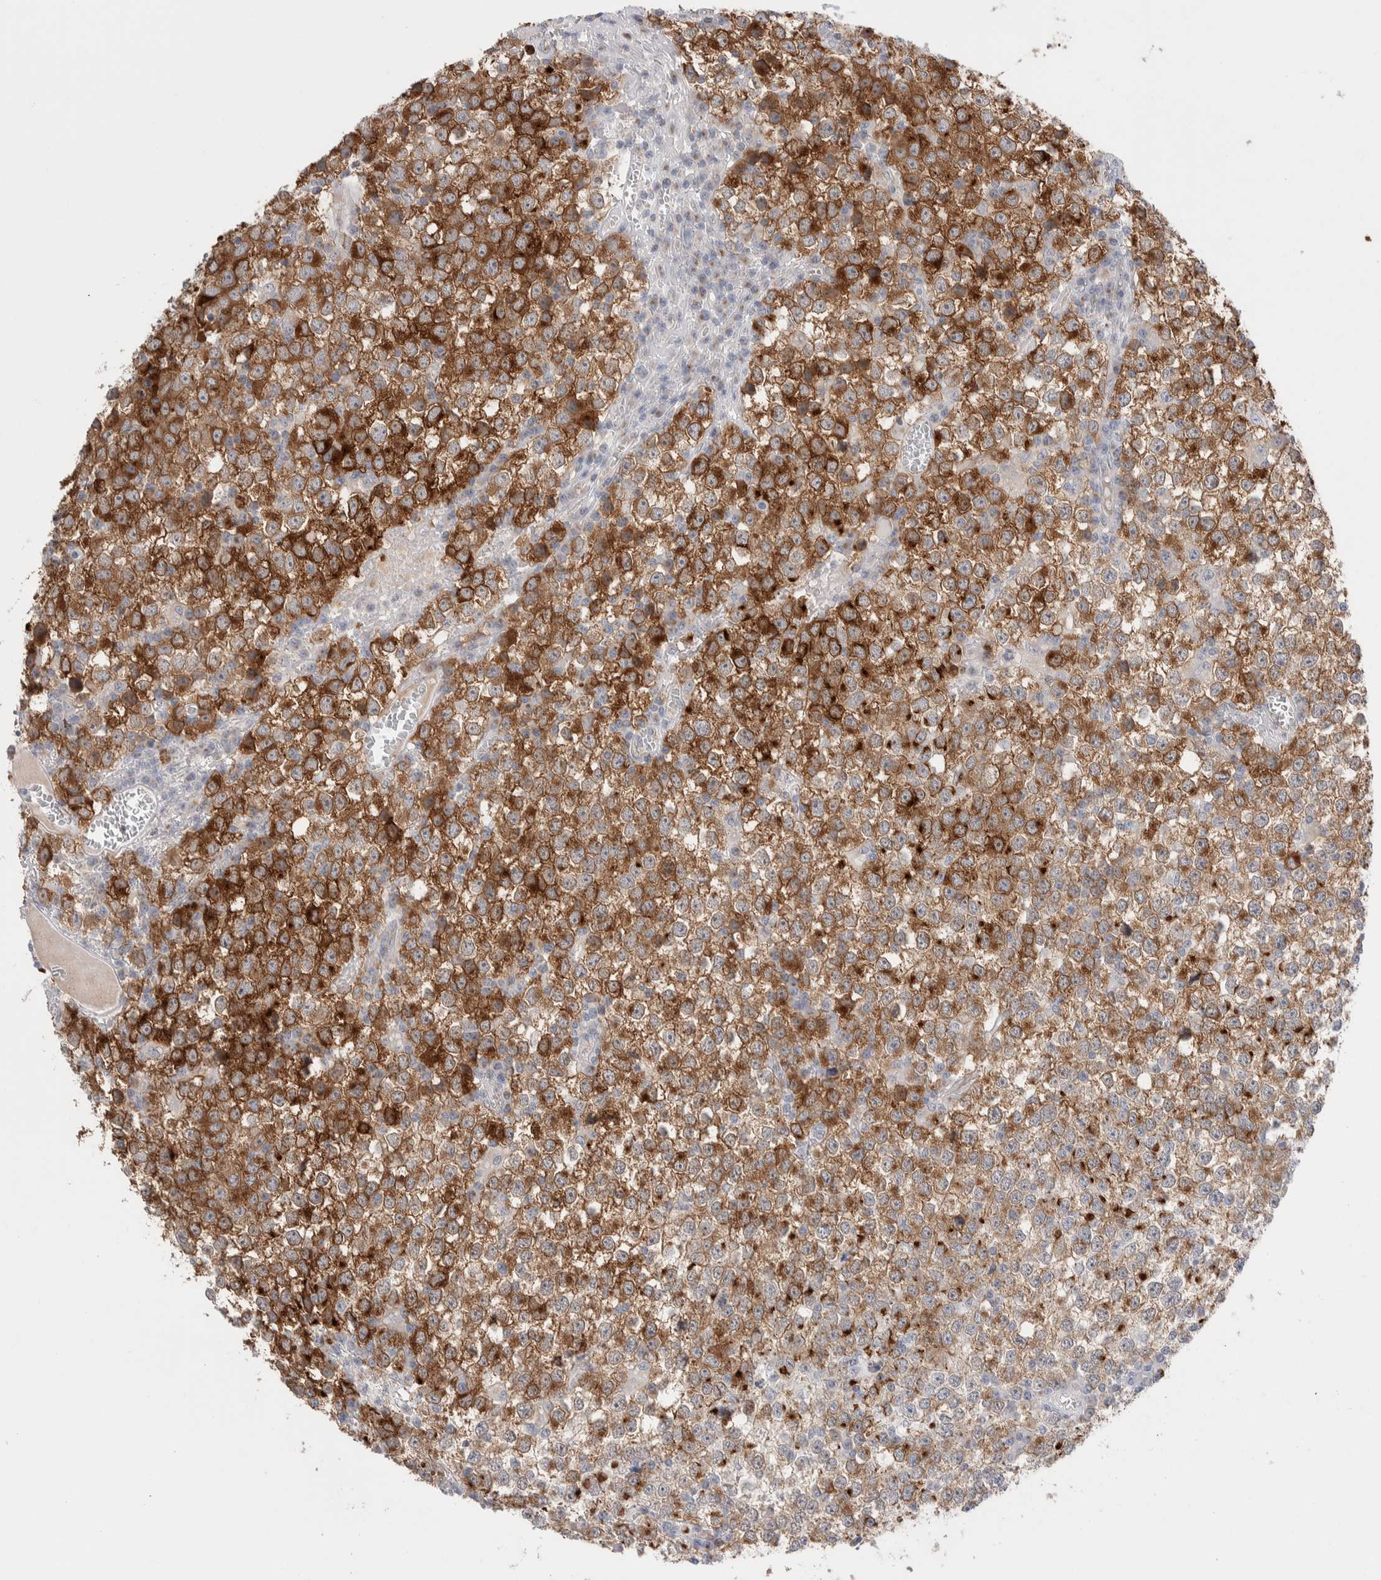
{"staining": {"intensity": "strong", "quantity": ">75%", "location": "cytoplasmic/membranous"}, "tissue": "testis cancer", "cell_type": "Tumor cells", "image_type": "cancer", "snomed": [{"axis": "morphology", "description": "Seminoma, NOS"}, {"axis": "topography", "description": "Testis"}], "caption": "The image exhibits immunohistochemical staining of testis cancer. There is strong cytoplasmic/membranous positivity is identified in about >75% of tumor cells.", "gene": "C1orf112", "patient": {"sex": "male", "age": 65}}